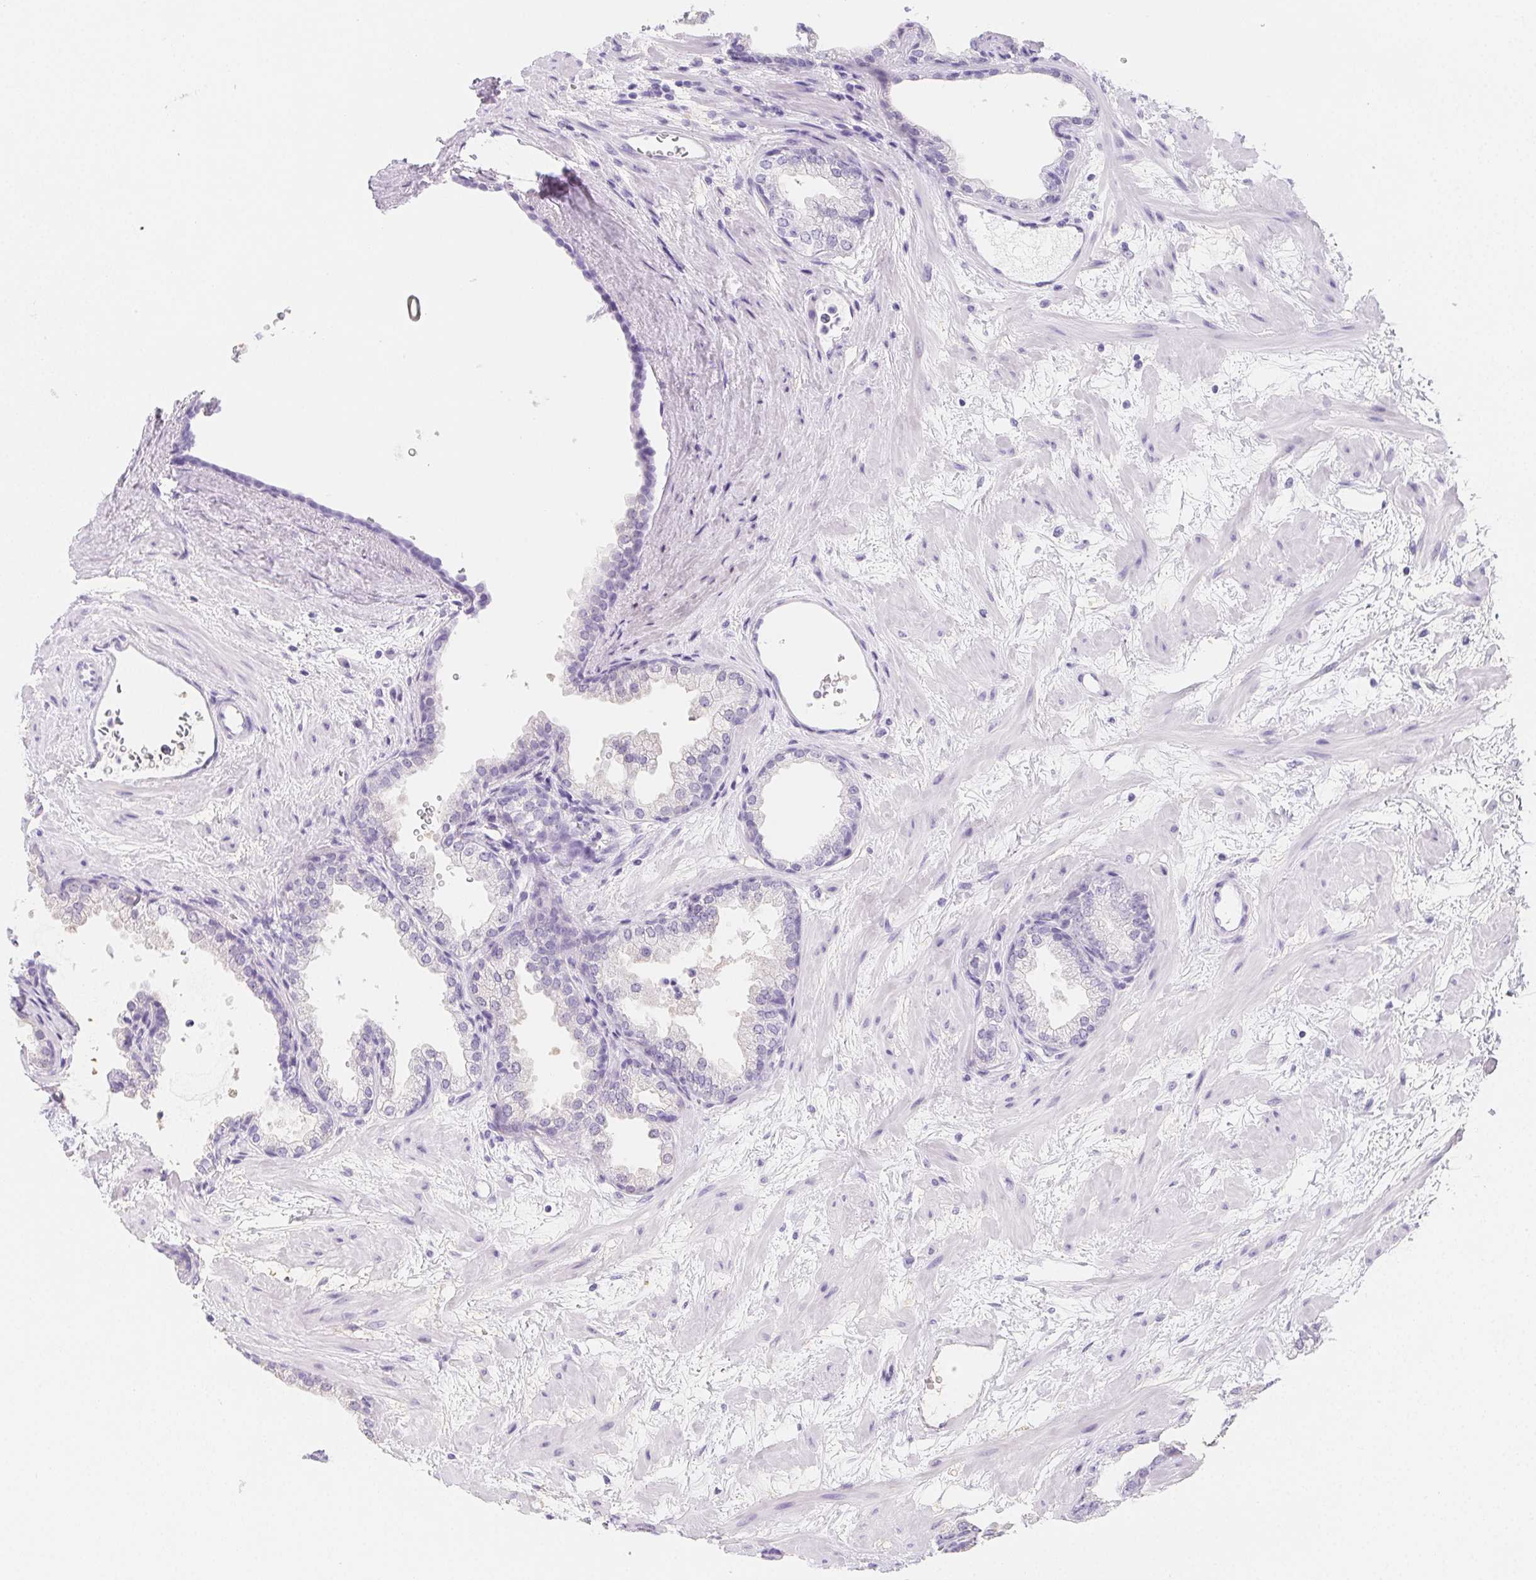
{"staining": {"intensity": "negative", "quantity": "none", "location": "none"}, "tissue": "prostate", "cell_type": "Glandular cells", "image_type": "normal", "snomed": [{"axis": "morphology", "description": "Normal tissue, NOS"}, {"axis": "topography", "description": "Prostate"}], "caption": "DAB (3,3'-diaminobenzidine) immunohistochemical staining of benign human prostate displays no significant positivity in glandular cells. The staining was performed using DAB (3,3'-diaminobenzidine) to visualize the protein expression in brown, while the nuclei were stained in blue with hematoxylin (Magnification: 20x).", "gene": "ZBBX", "patient": {"sex": "male", "age": 37}}